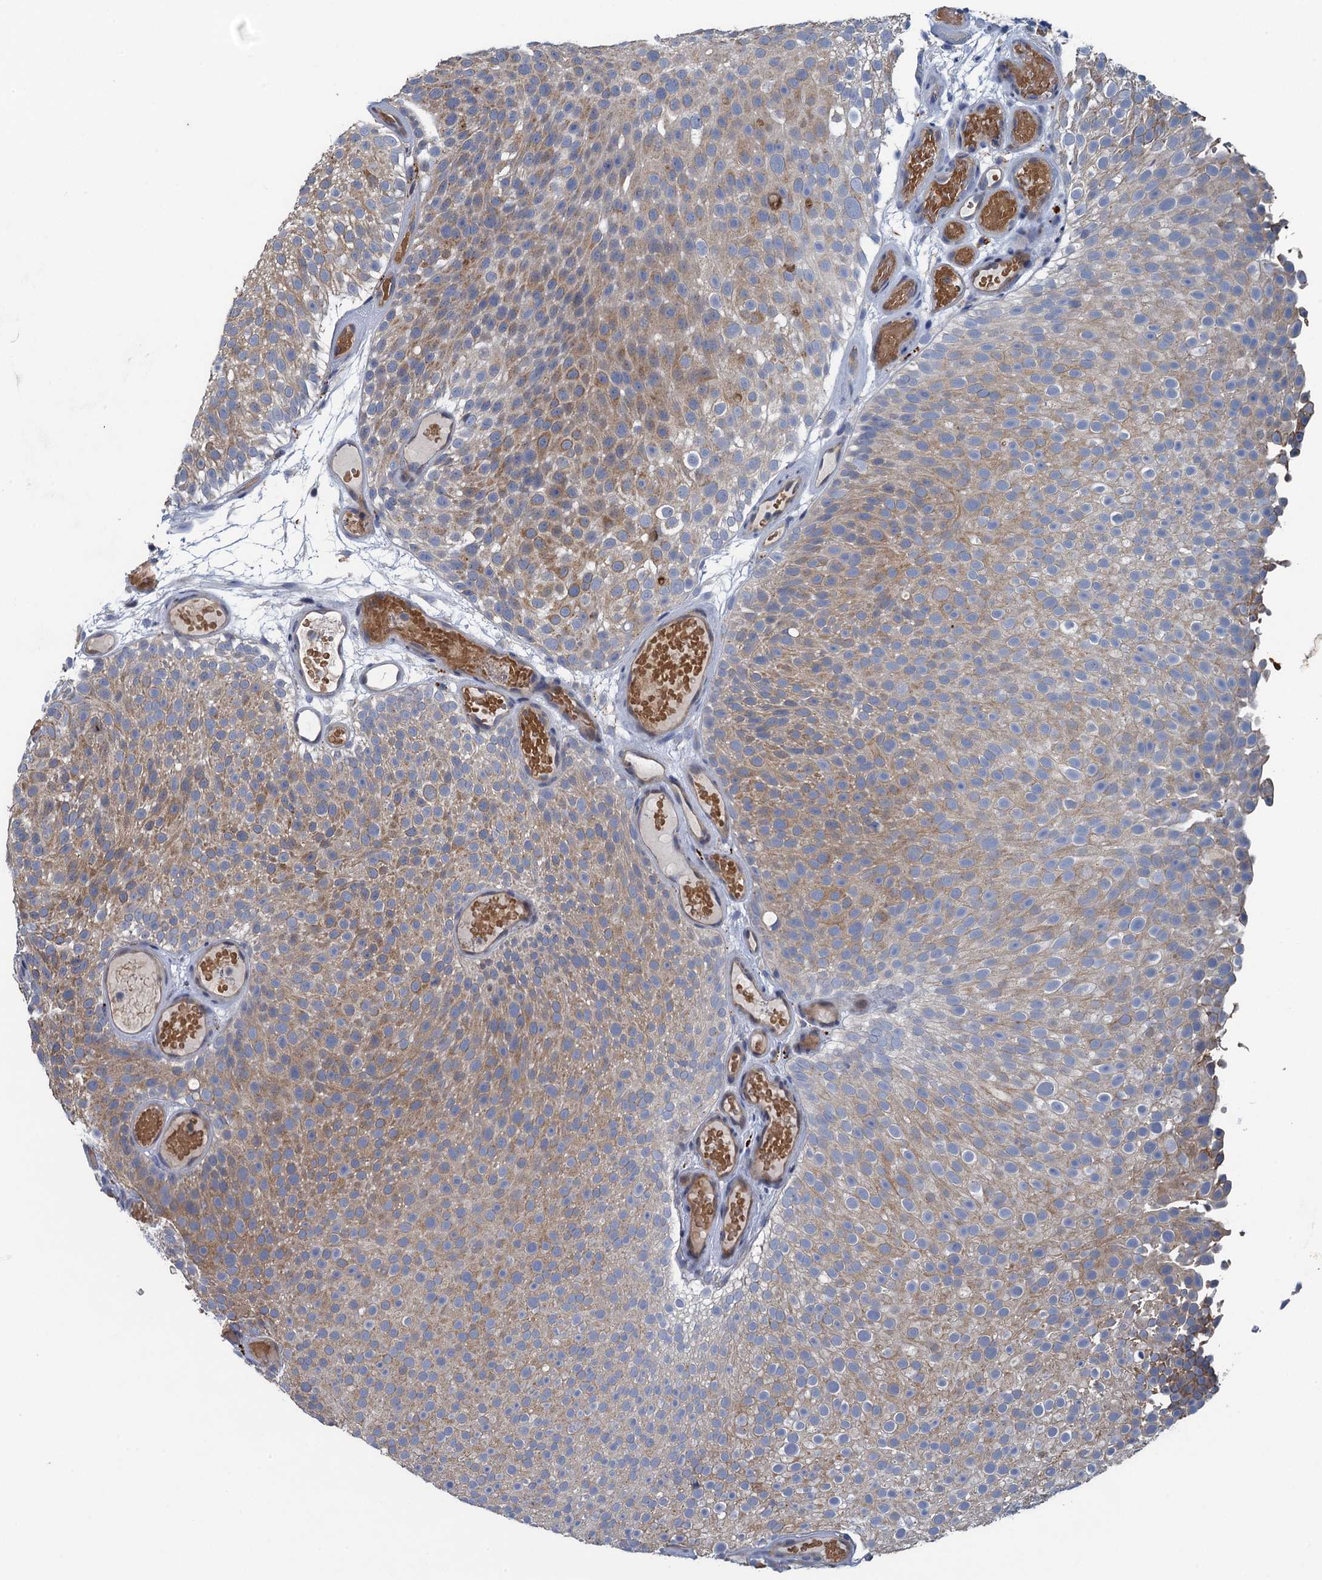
{"staining": {"intensity": "moderate", "quantity": "25%-75%", "location": "cytoplasmic/membranous"}, "tissue": "urothelial cancer", "cell_type": "Tumor cells", "image_type": "cancer", "snomed": [{"axis": "morphology", "description": "Urothelial carcinoma, Low grade"}, {"axis": "topography", "description": "Urinary bladder"}], "caption": "Urothelial cancer was stained to show a protein in brown. There is medium levels of moderate cytoplasmic/membranous expression in approximately 25%-75% of tumor cells.", "gene": "KBTBD8", "patient": {"sex": "male", "age": 78}}